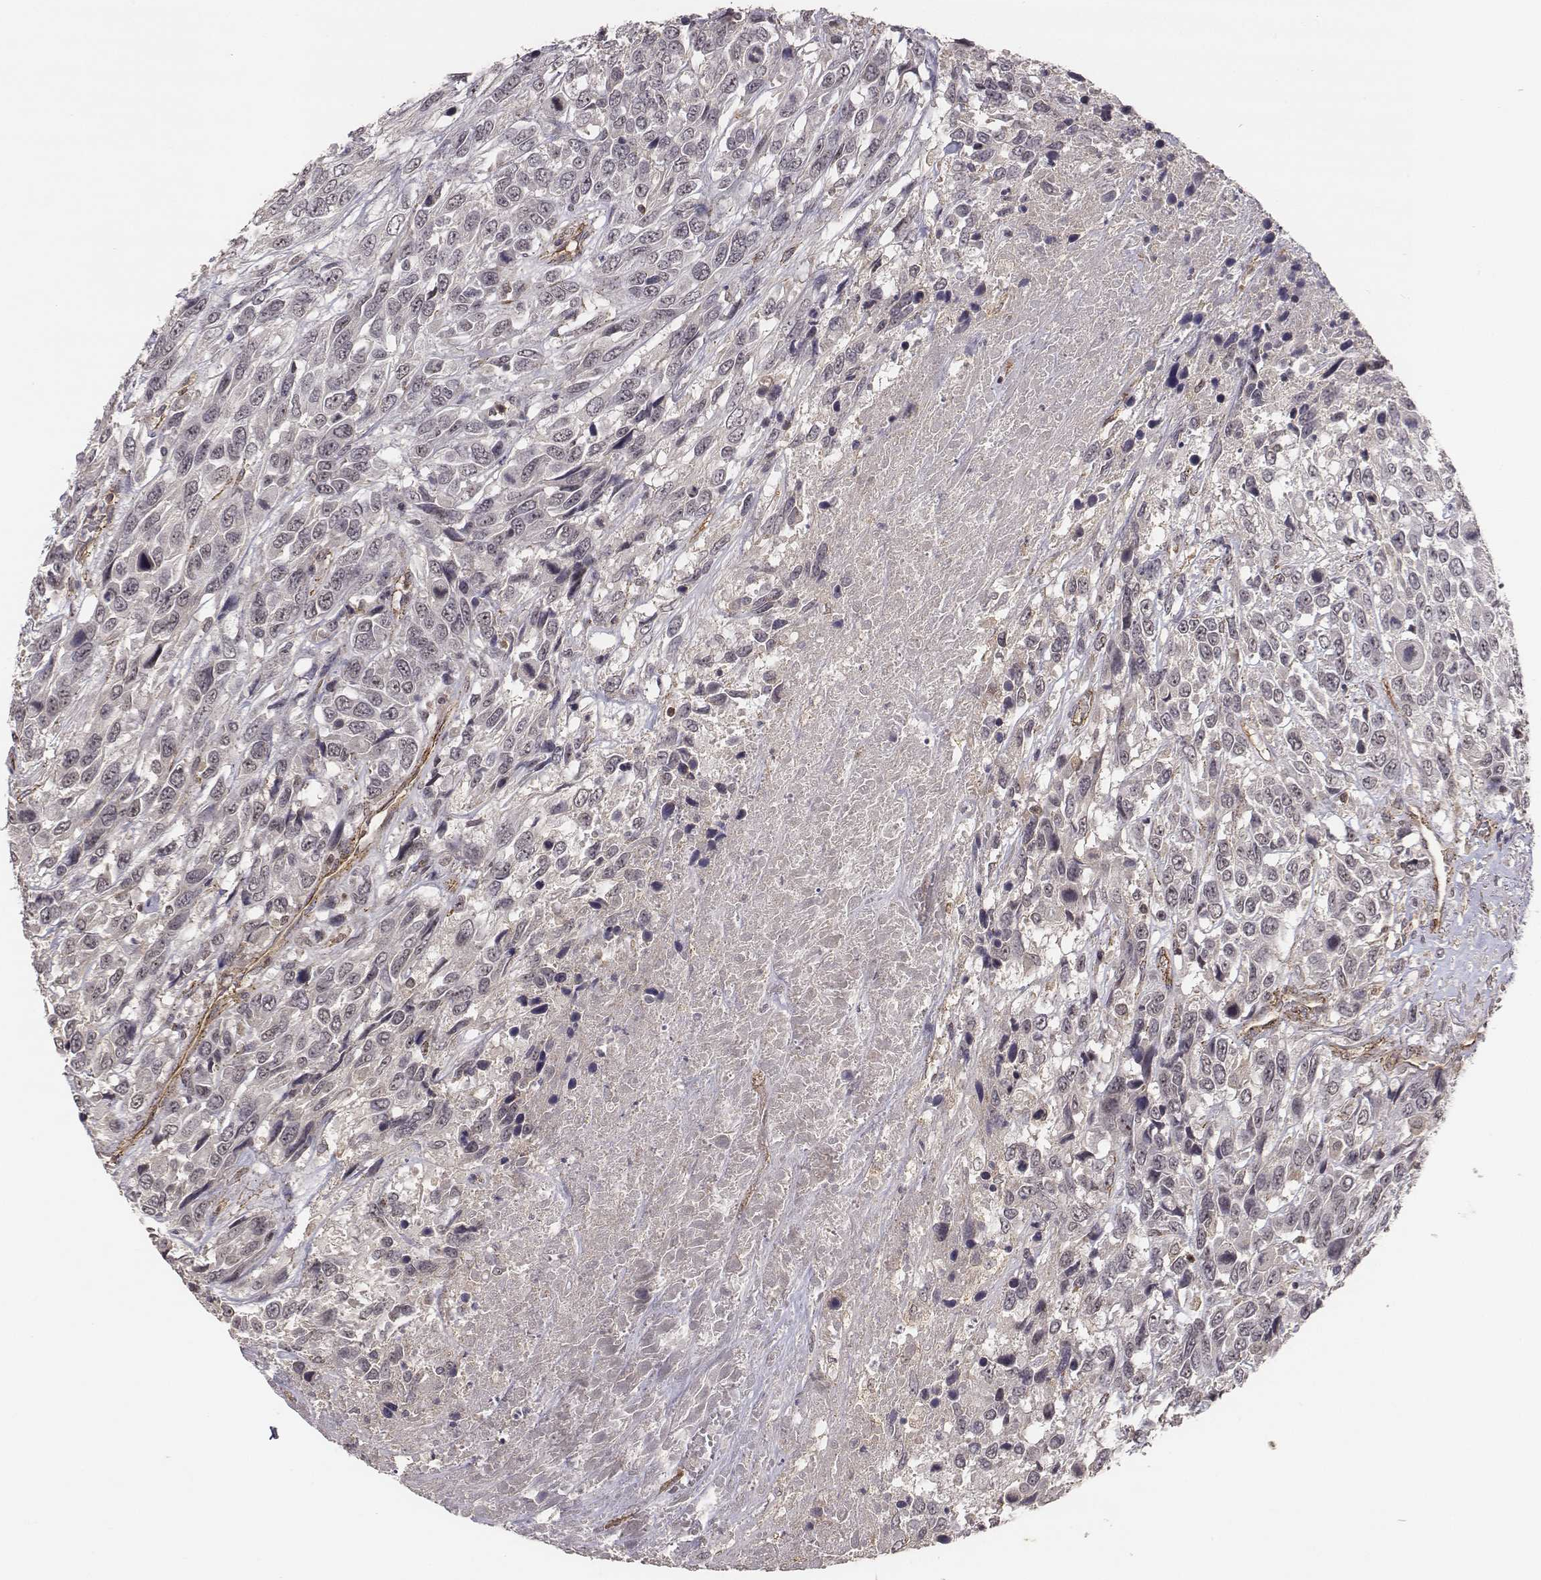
{"staining": {"intensity": "negative", "quantity": "none", "location": "none"}, "tissue": "urothelial cancer", "cell_type": "Tumor cells", "image_type": "cancer", "snomed": [{"axis": "morphology", "description": "Urothelial carcinoma, High grade"}, {"axis": "topography", "description": "Urinary bladder"}], "caption": "Tumor cells show no significant protein staining in urothelial cancer.", "gene": "PTPRG", "patient": {"sex": "female", "age": 70}}